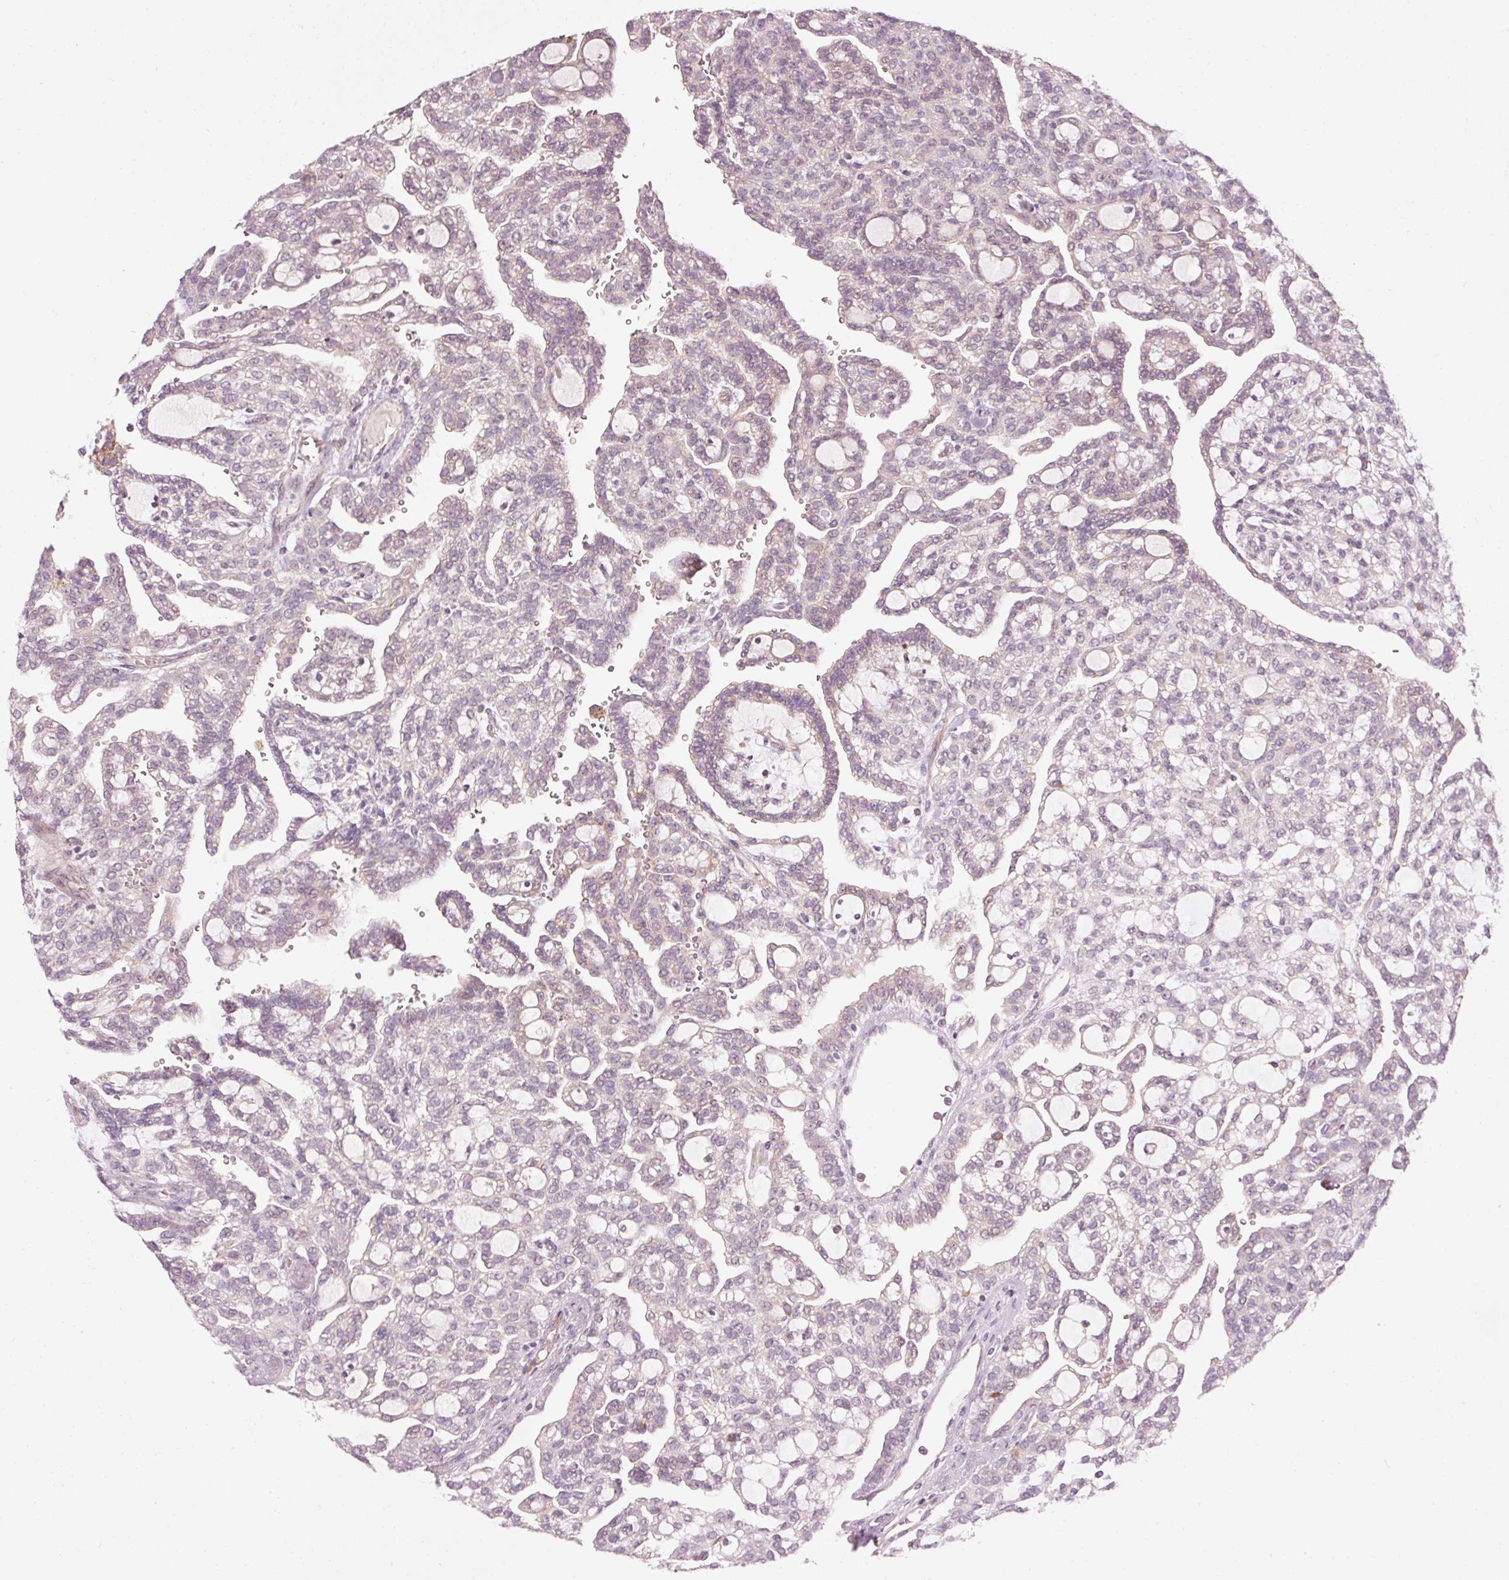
{"staining": {"intensity": "weak", "quantity": "25%-75%", "location": "cytoplasmic/membranous,nuclear"}, "tissue": "renal cancer", "cell_type": "Tumor cells", "image_type": "cancer", "snomed": [{"axis": "morphology", "description": "Adenocarcinoma, NOS"}, {"axis": "topography", "description": "Kidney"}], "caption": "An immunohistochemistry (IHC) image of neoplastic tissue is shown. Protein staining in brown highlights weak cytoplasmic/membranous and nuclear positivity in renal adenocarcinoma within tumor cells.", "gene": "CDC20B", "patient": {"sex": "male", "age": 63}}